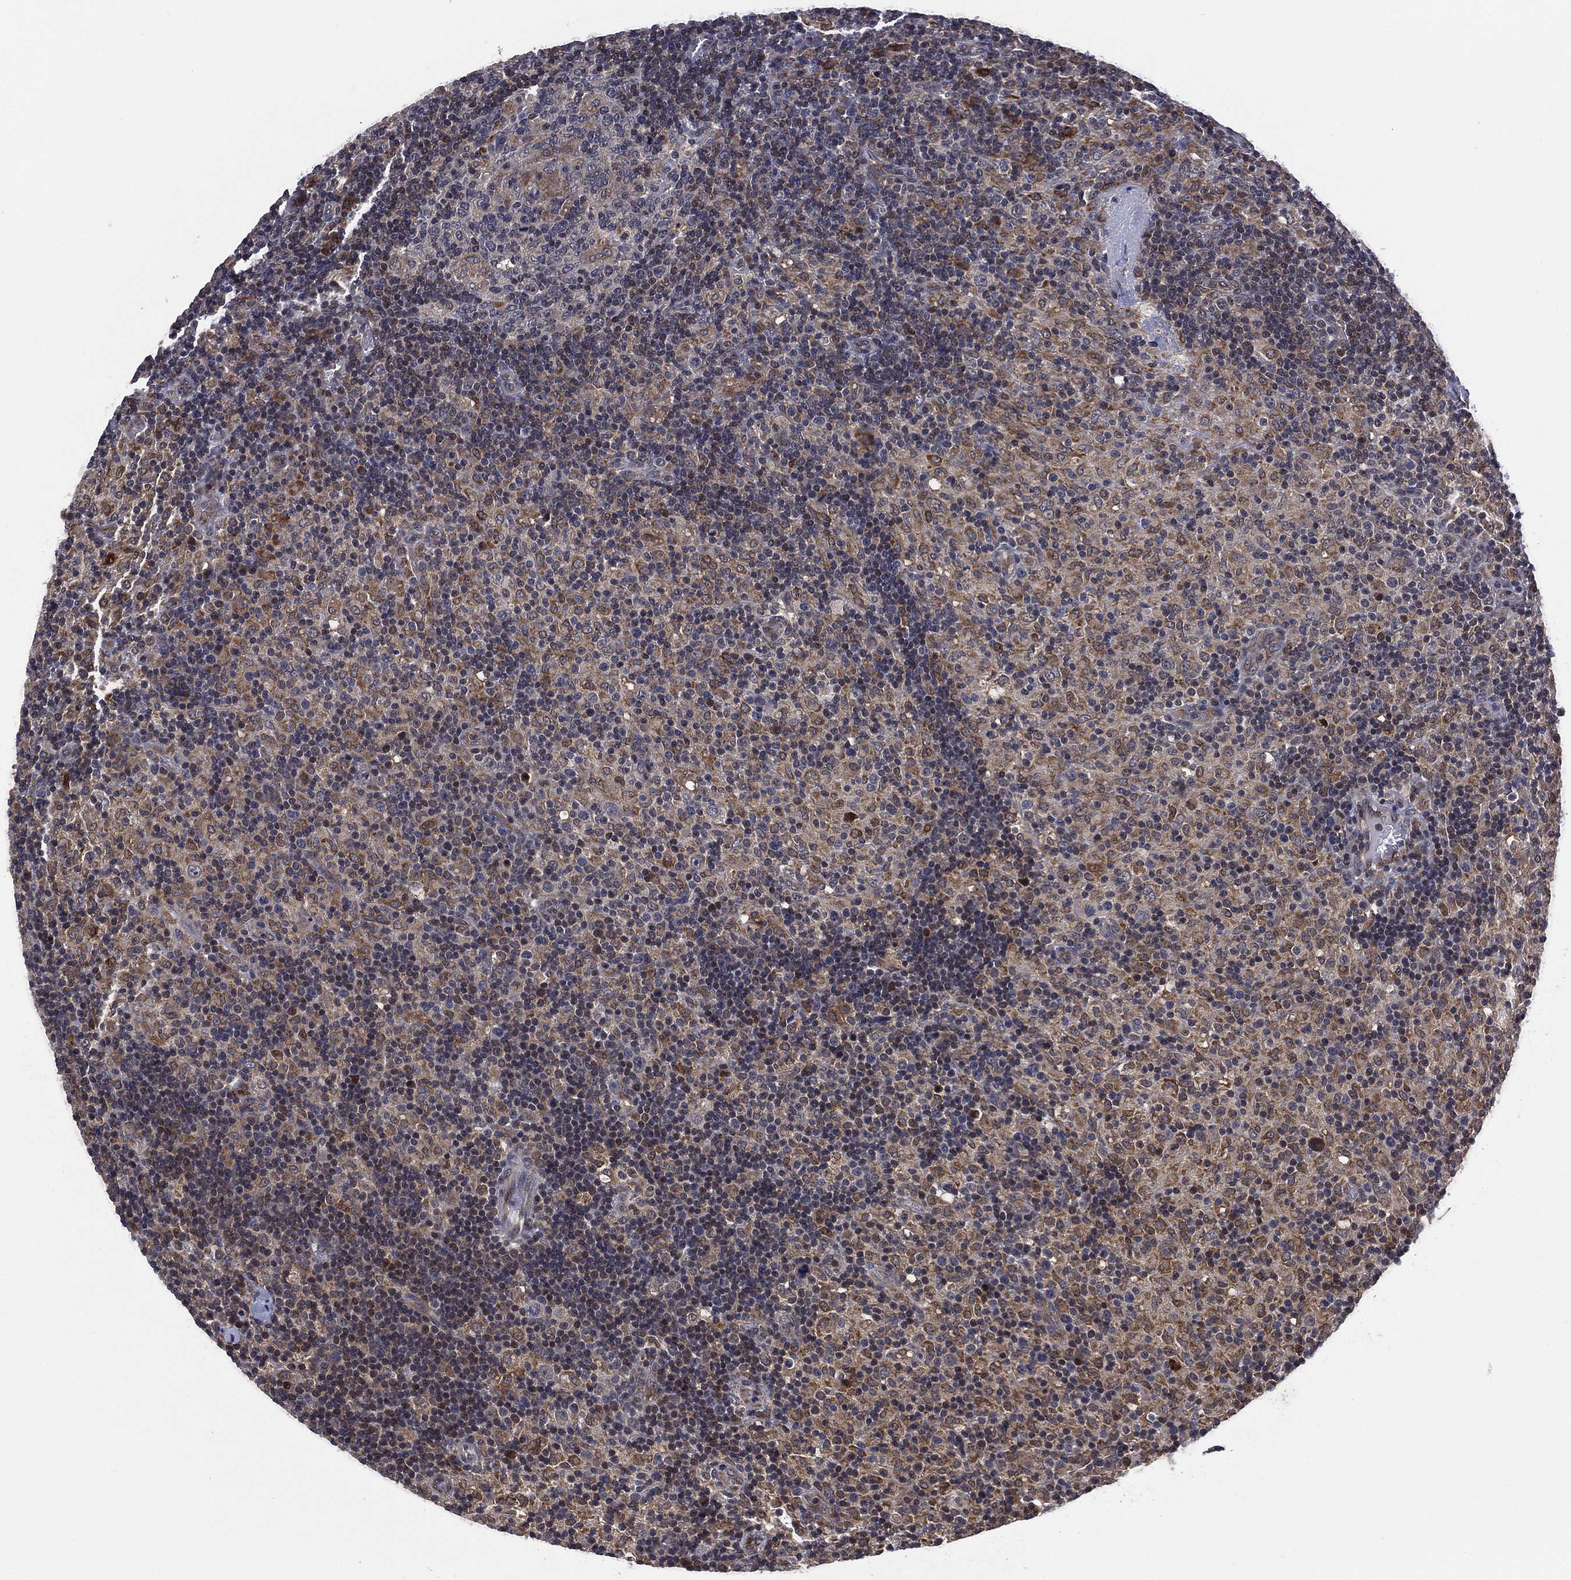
{"staining": {"intensity": "negative", "quantity": "none", "location": "none"}, "tissue": "lymphoma", "cell_type": "Tumor cells", "image_type": "cancer", "snomed": [{"axis": "morphology", "description": "Hodgkin's disease, NOS"}, {"axis": "topography", "description": "Lymph node"}], "caption": "There is no significant positivity in tumor cells of Hodgkin's disease.", "gene": "SELENOO", "patient": {"sex": "male", "age": 70}}